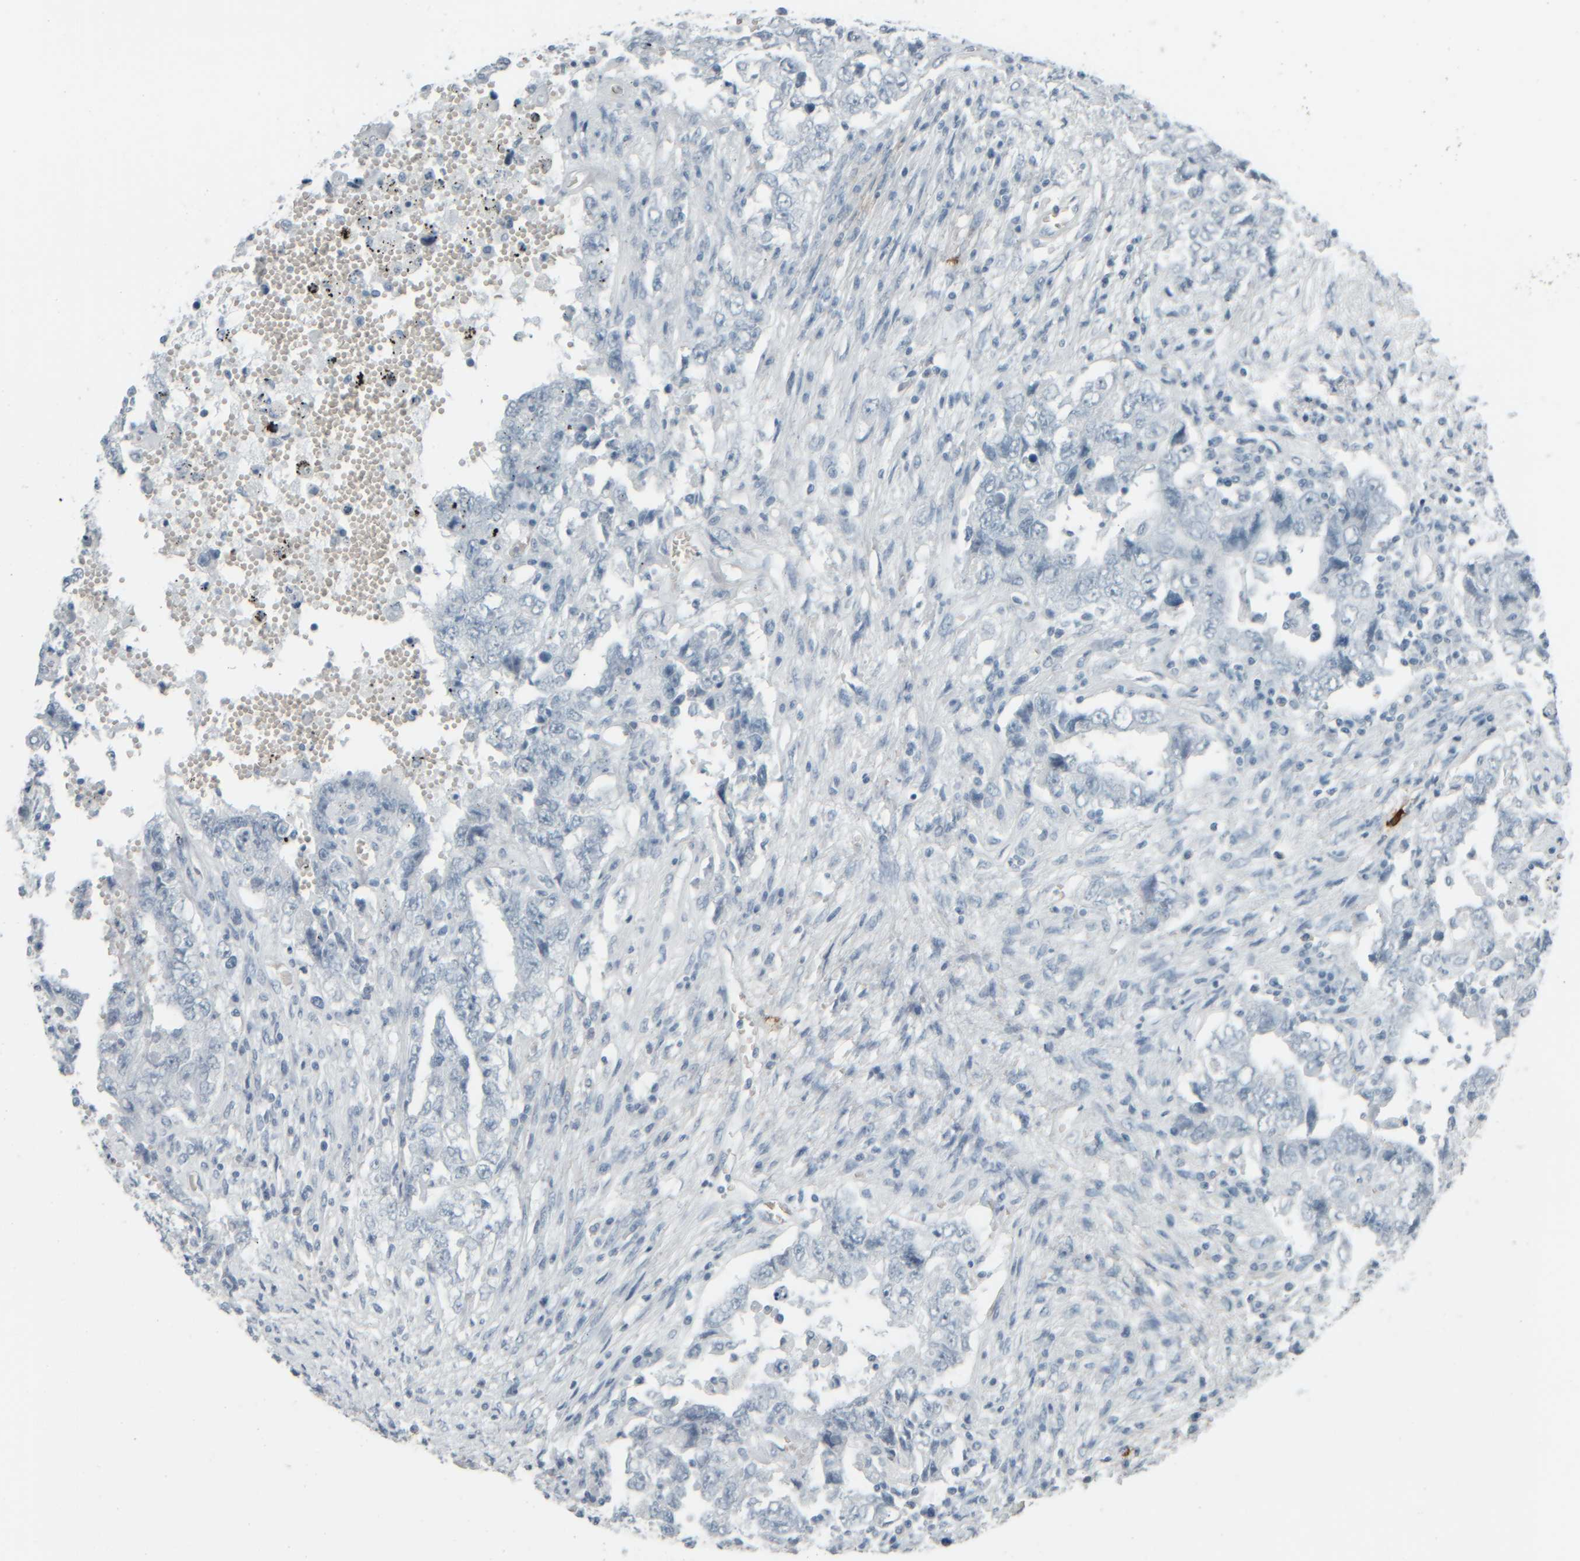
{"staining": {"intensity": "negative", "quantity": "none", "location": "none"}, "tissue": "testis cancer", "cell_type": "Tumor cells", "image_type": "cancer", "snomed": [{"axis": "morphology", "description": "Carcinoma, Embryonal, NOS"}, {"axis": "topography", "description": "Testis"}], "caption": "Immunohistochemical staining of human testis embryonal carcinoma demonstrates no significant staining in tumor cells.", "gene": "TPSAB1", "patient": {"sex": "male", "age": 26}}